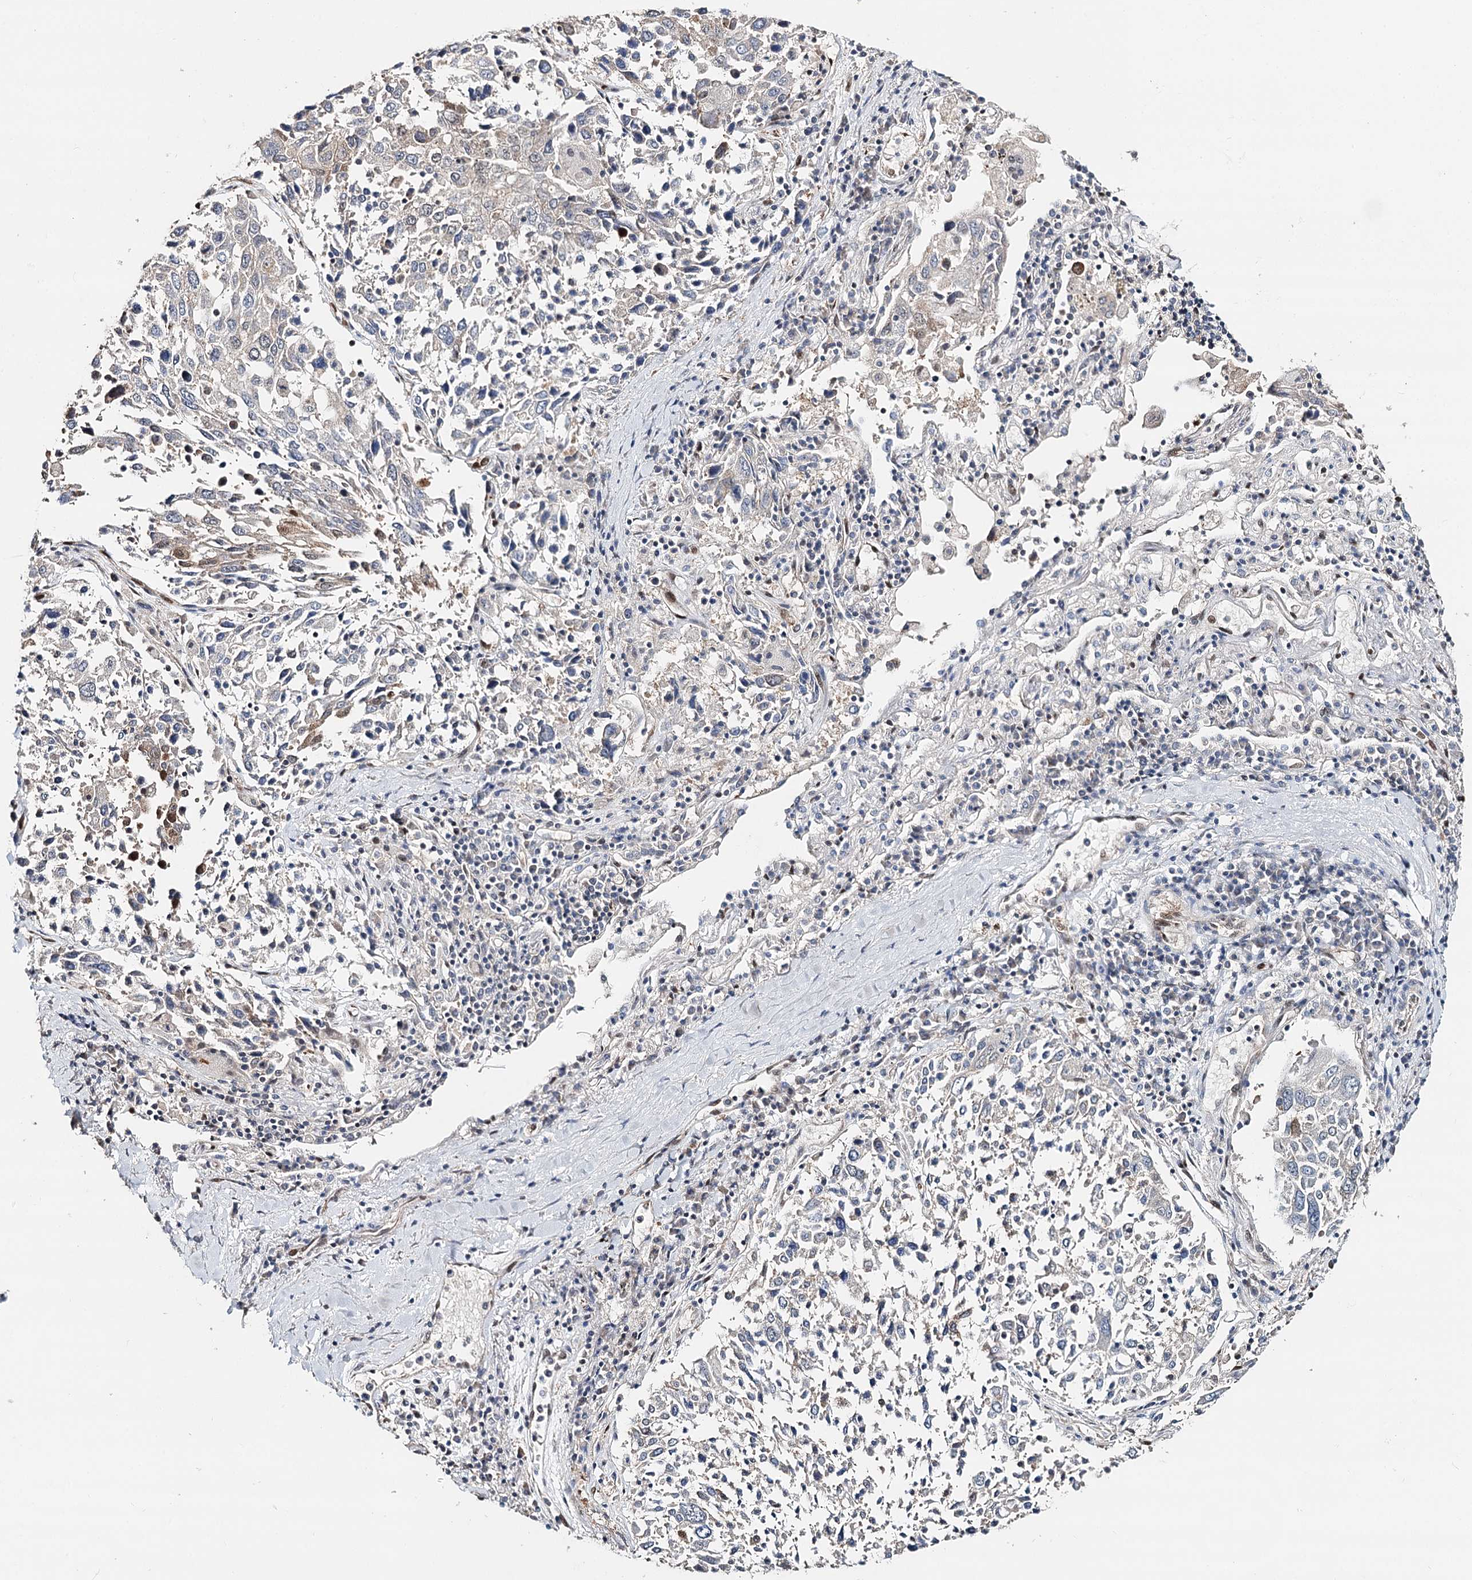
{"staining": {"intensity": "negative", "quantity": "none", "location": "none"}, "tissue": "lung cancer", "cell_type": "Tumor cells", "image_type": "cancer", "snomed": [{"axis": "morphology", "description": "Squamous cell carcinoma, NOS"}, {"axis": "topography", "description": "Lung"}], "caption": "Squamous cell carcinoma (lung) was stained to show a protein in brown. There is no significant expression in tumor cells.", "gene": "RPS27A", "patient": {"sex": "male", "age": 65}}